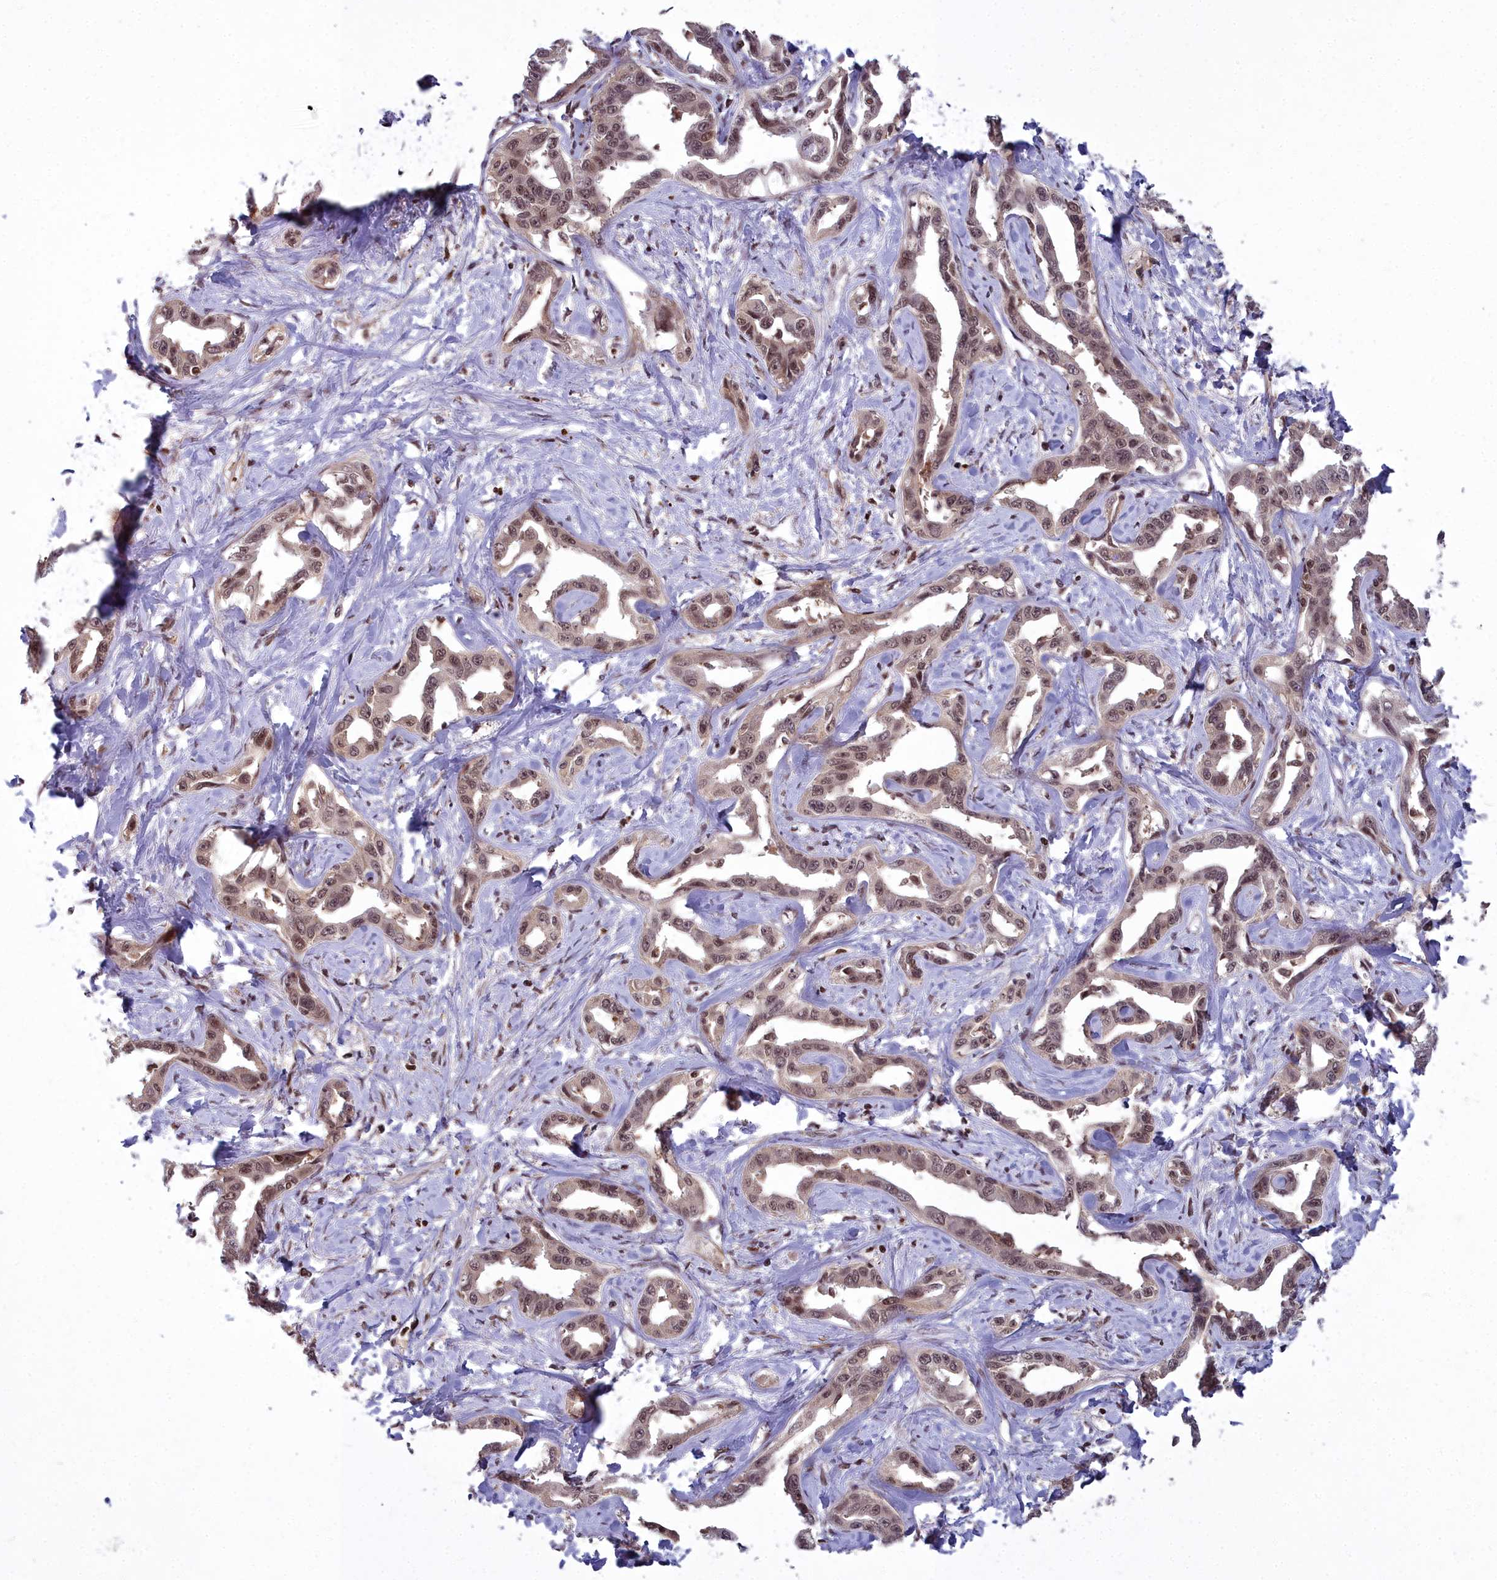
{"staining": {"intensity": "moderate", "quantity": ">75%", "location": "nuclear"}, "tissue": "liver cancer", "cell_type": "Tumor cells", "image_type": "cancer", "snomed": [{"axis": "morphology", "description": "Cholangiocarcinoma"}, {"axis": "topography", "description": "Liver"}], "caption": "The micrograph reveals immunohistochemical staining of liver cholangiocarcinoma. There is moderate nuclear positivity is seen in approximately >75% of tumor cells. (Stains: DAB in brown, nuclei in blue, Microscopy: brightfield microscopy at high magnification).", "gene": "GMEB1", "patient": {"sex": "male", "age": 59}}